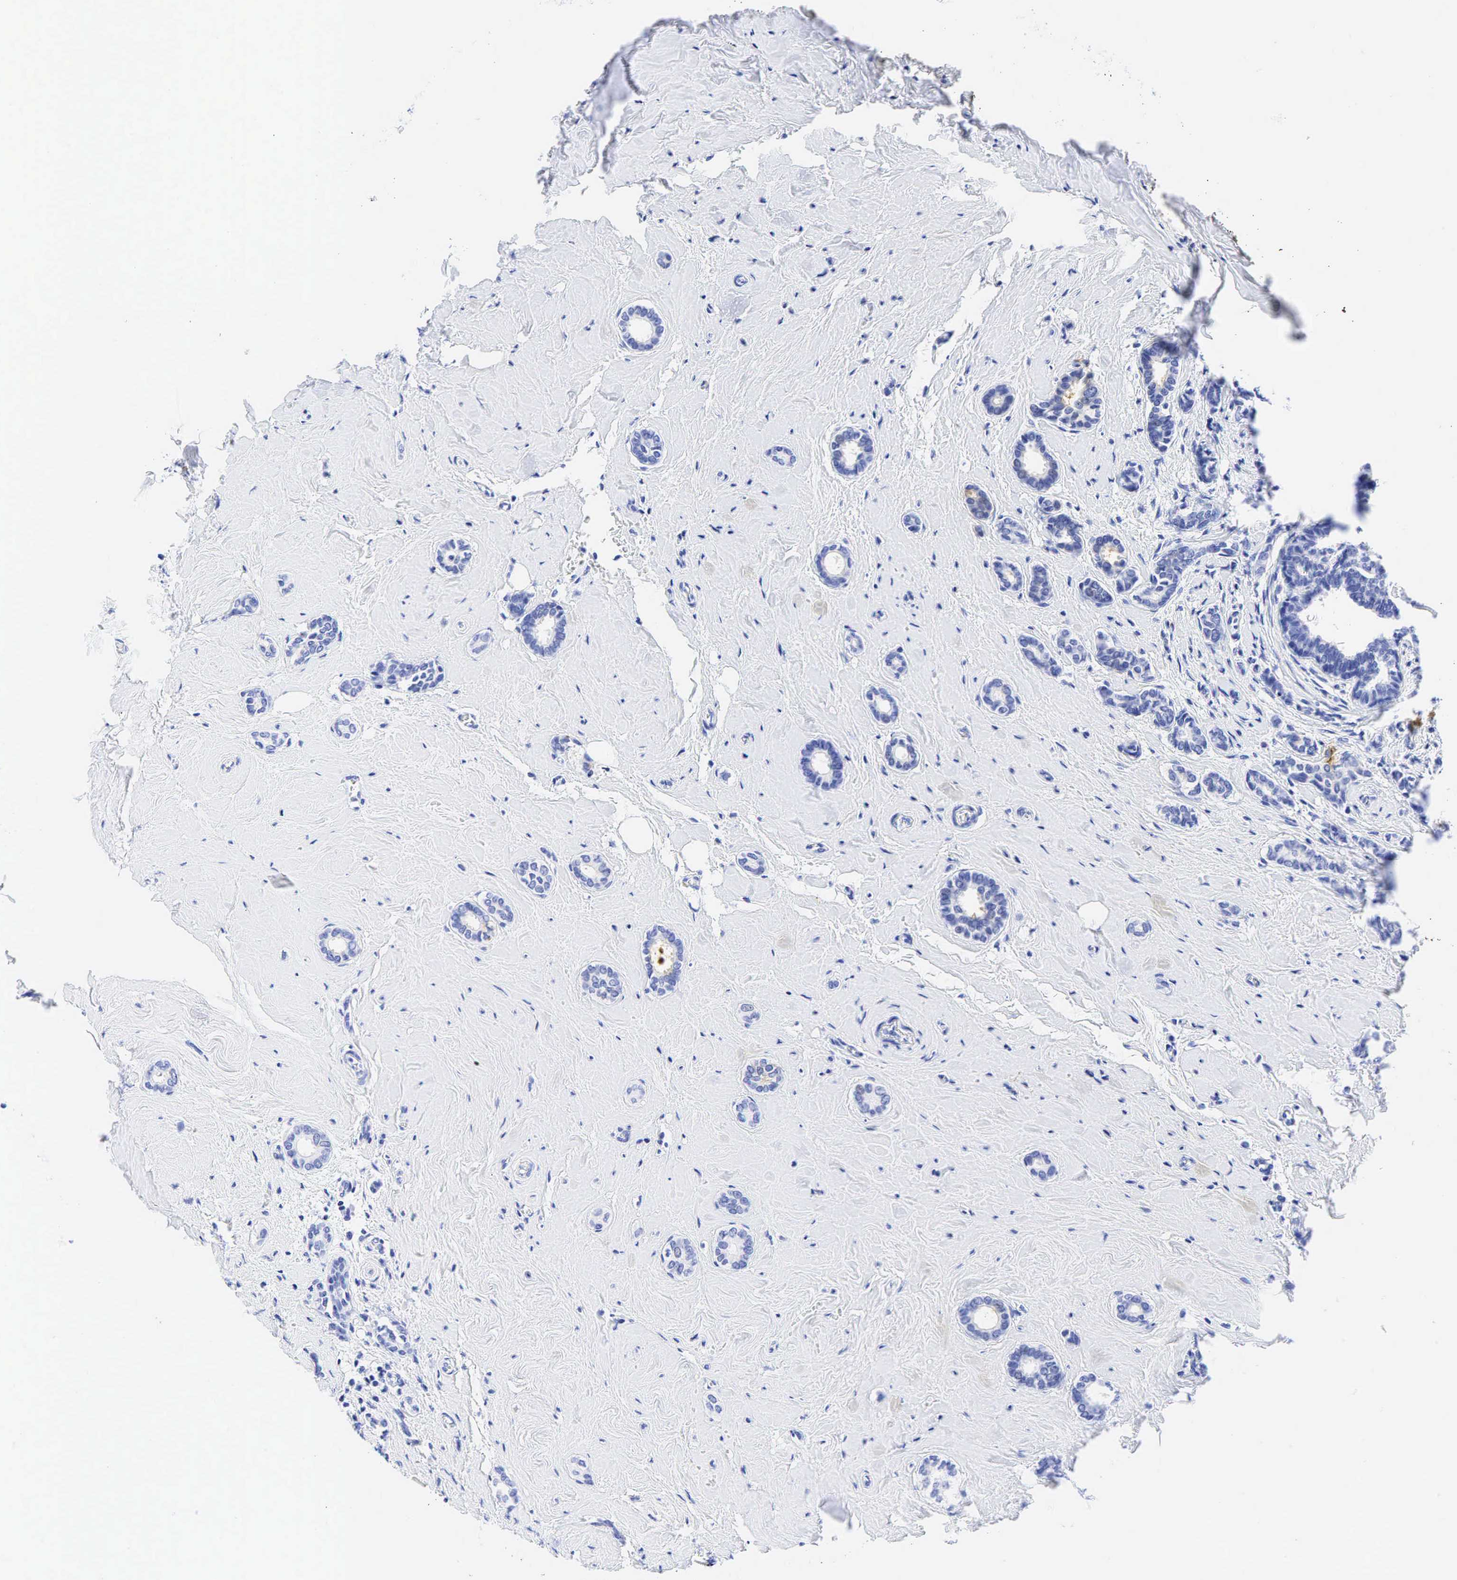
{"staining": {"intensity": "negative", "quantity": "none", "location": "none"}, "tissue": "breast cancer", "cell_type": "Tumor cells", "image_type": "cancer", "snomed": [{"axis": "morphology", "description": "Duct carcinoma"}, {"axis": "topography", "description": "Breast"}], "caption": "Immunohistochemistry histopathology image of human invasive ductal carcinoma (breast) stained for a protein (brown), which displays no positivity in tumor cells. Nuclei are stained in blue.", "gene": "CEACAM5", "patient": {"sex": "female", "age": 50}}